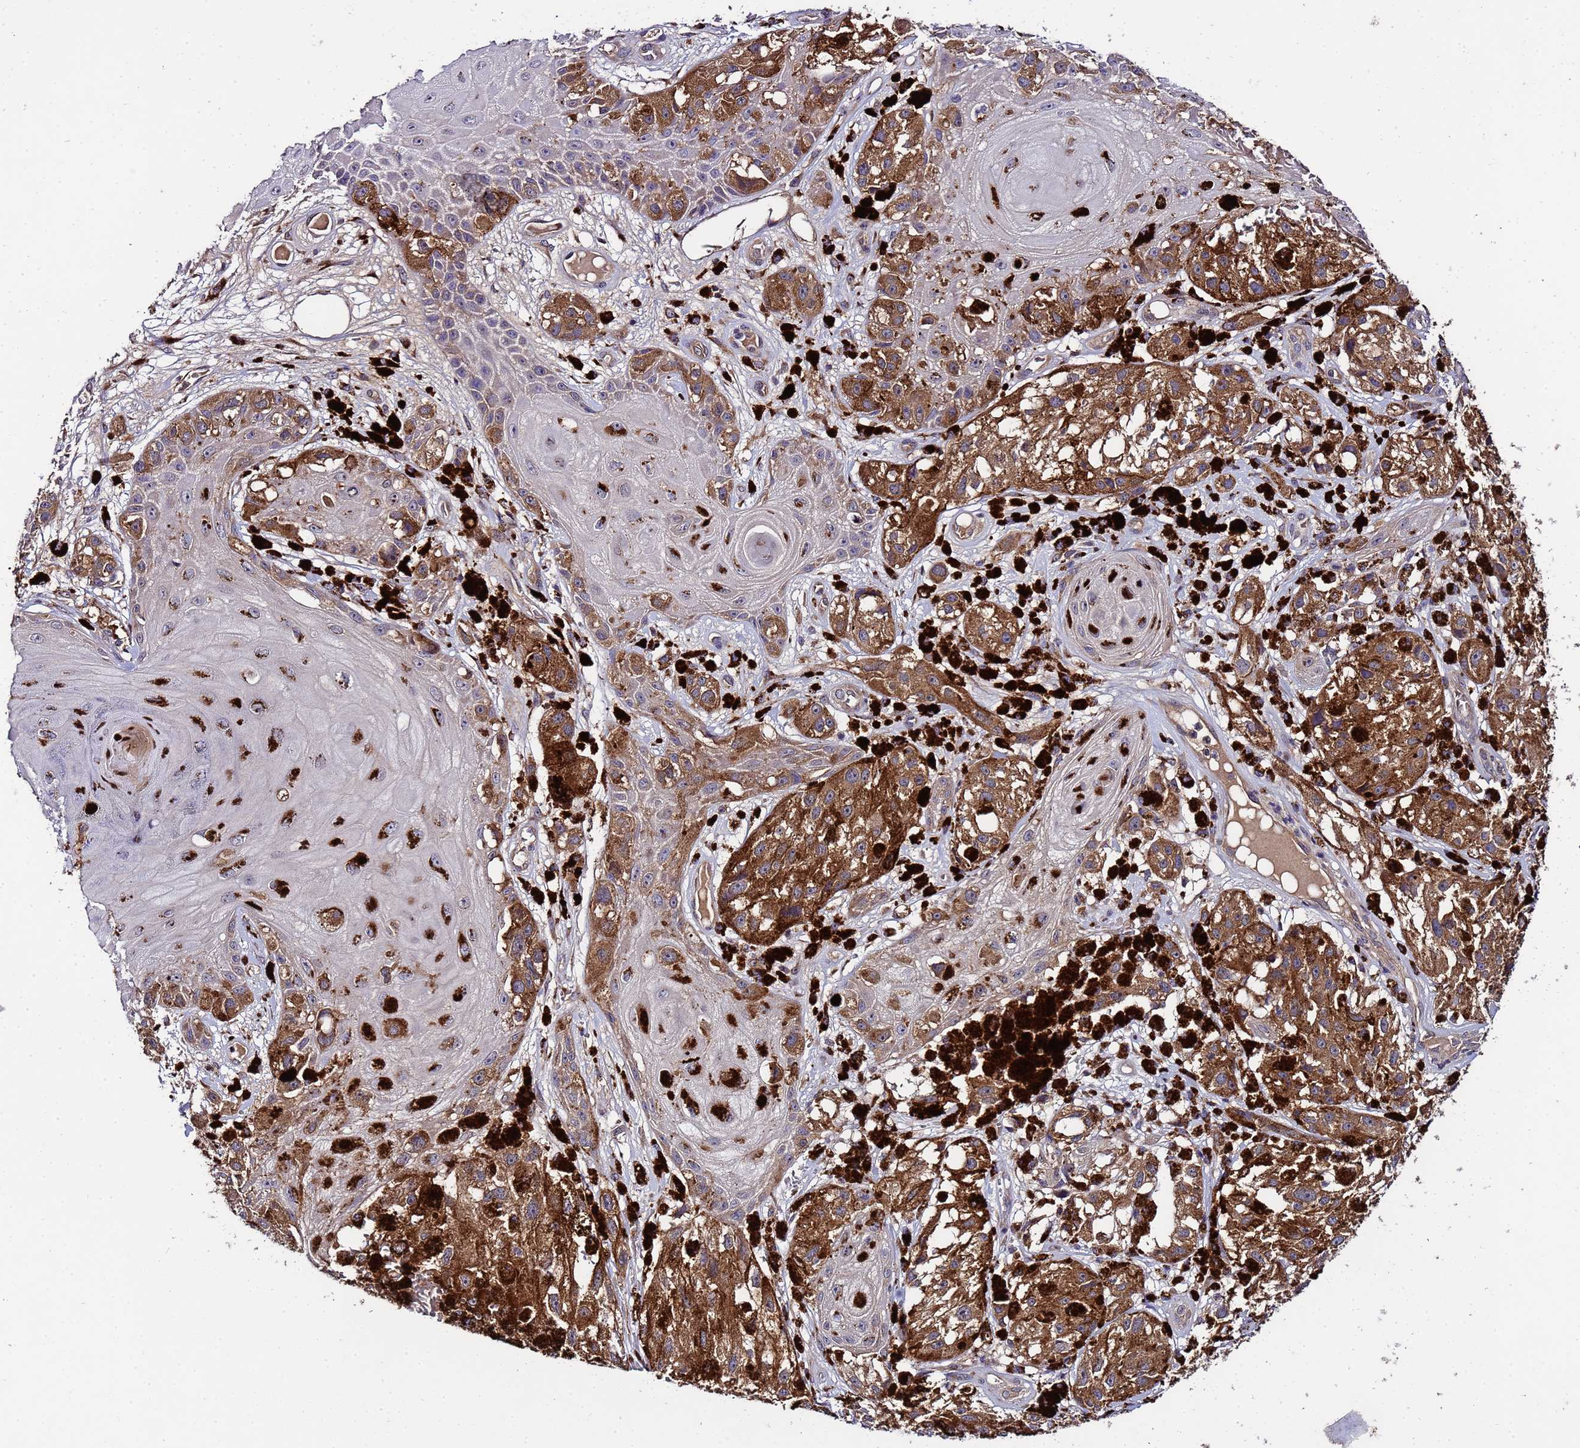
{"staining": {"intensity": "moderate", "quantity": ">75%", "location": "cytoplasmic/membranous"}, "tissue": "melanoma", "cell_type": "Tumor cells", "image_type": "cancer", "snomed": [{"axis": "morphology", "description": "Malignant melanoma, NOS"}, {"axis": "topography", "description": "Skin"}], "caption": "Immunohistochemistry (IHC) histopathology image of neoplastic tissue: malignant melanoma stained using immunohistochemistry (IHC) demonstrates medium levels of moderate protein expression localized specifically in the cytoplasmic/membranous of tumor cells, appearing as a cytoplasmic/membranous brown color.", "gene": "GSPT2", "patient": {"sex": "male", "age": 88}}